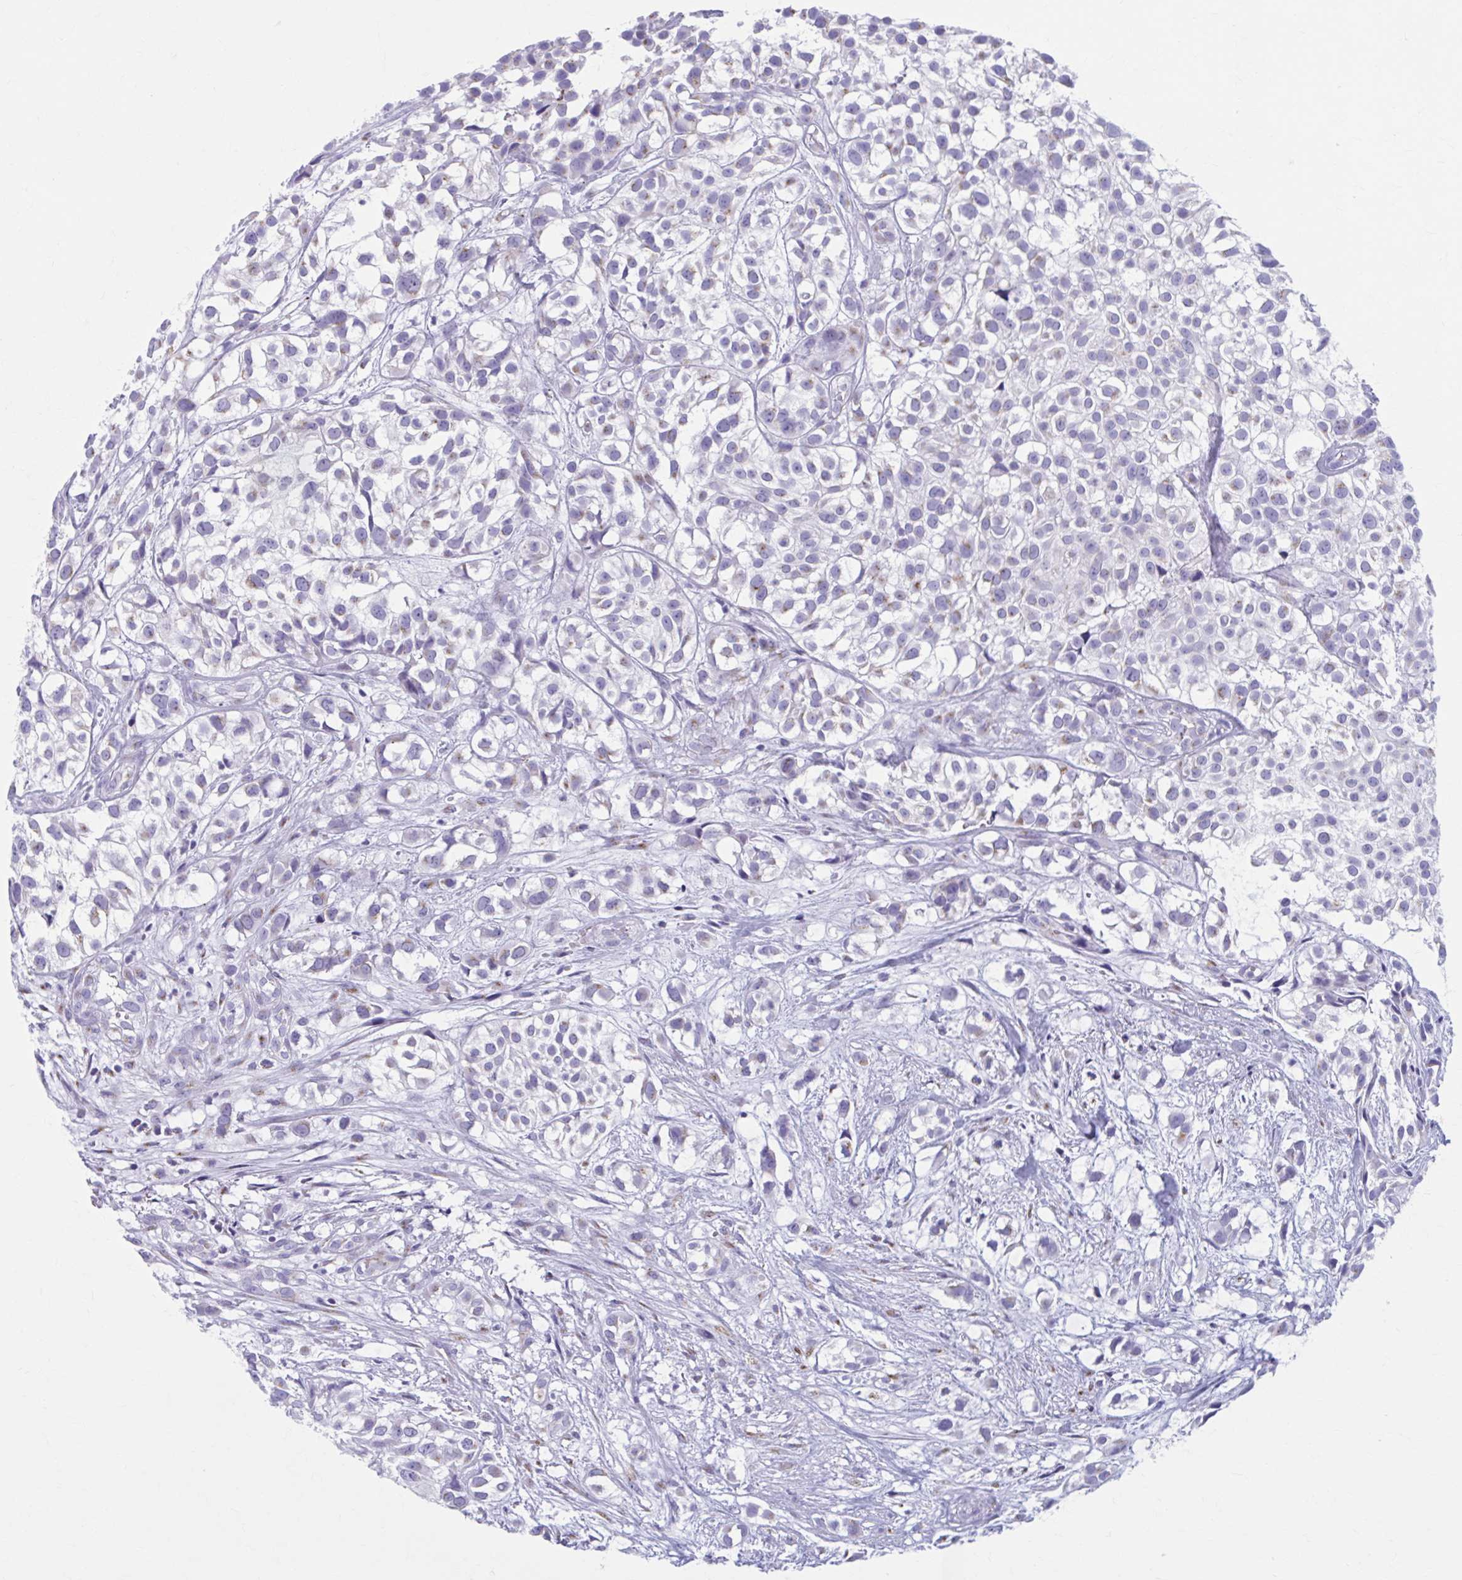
{"staining": {"intensity": "weak", "quantity": "<25%", "location": "cytoplasmic/membranous"}, "tissue": "urothelial cancer", "cell_type": "Tumor cells", "image_type": "cancer", "snomed": [{"axis": "morphology", "description": "Urothelial carcinoma, High grade"}, {"axis": "topography", "description": "Urinary bladder"}], "caption": "IHC histopathology image of high-grade urothelial carcinoma stained for a protein (brown), which exhibits no staining in tumor cells. The staining is performed using DAB brown chromogen with nuclei counter-stained in using hematoxylin.", "gene": "KCNE2", "patient": {"sex": "male", "age": 56}}